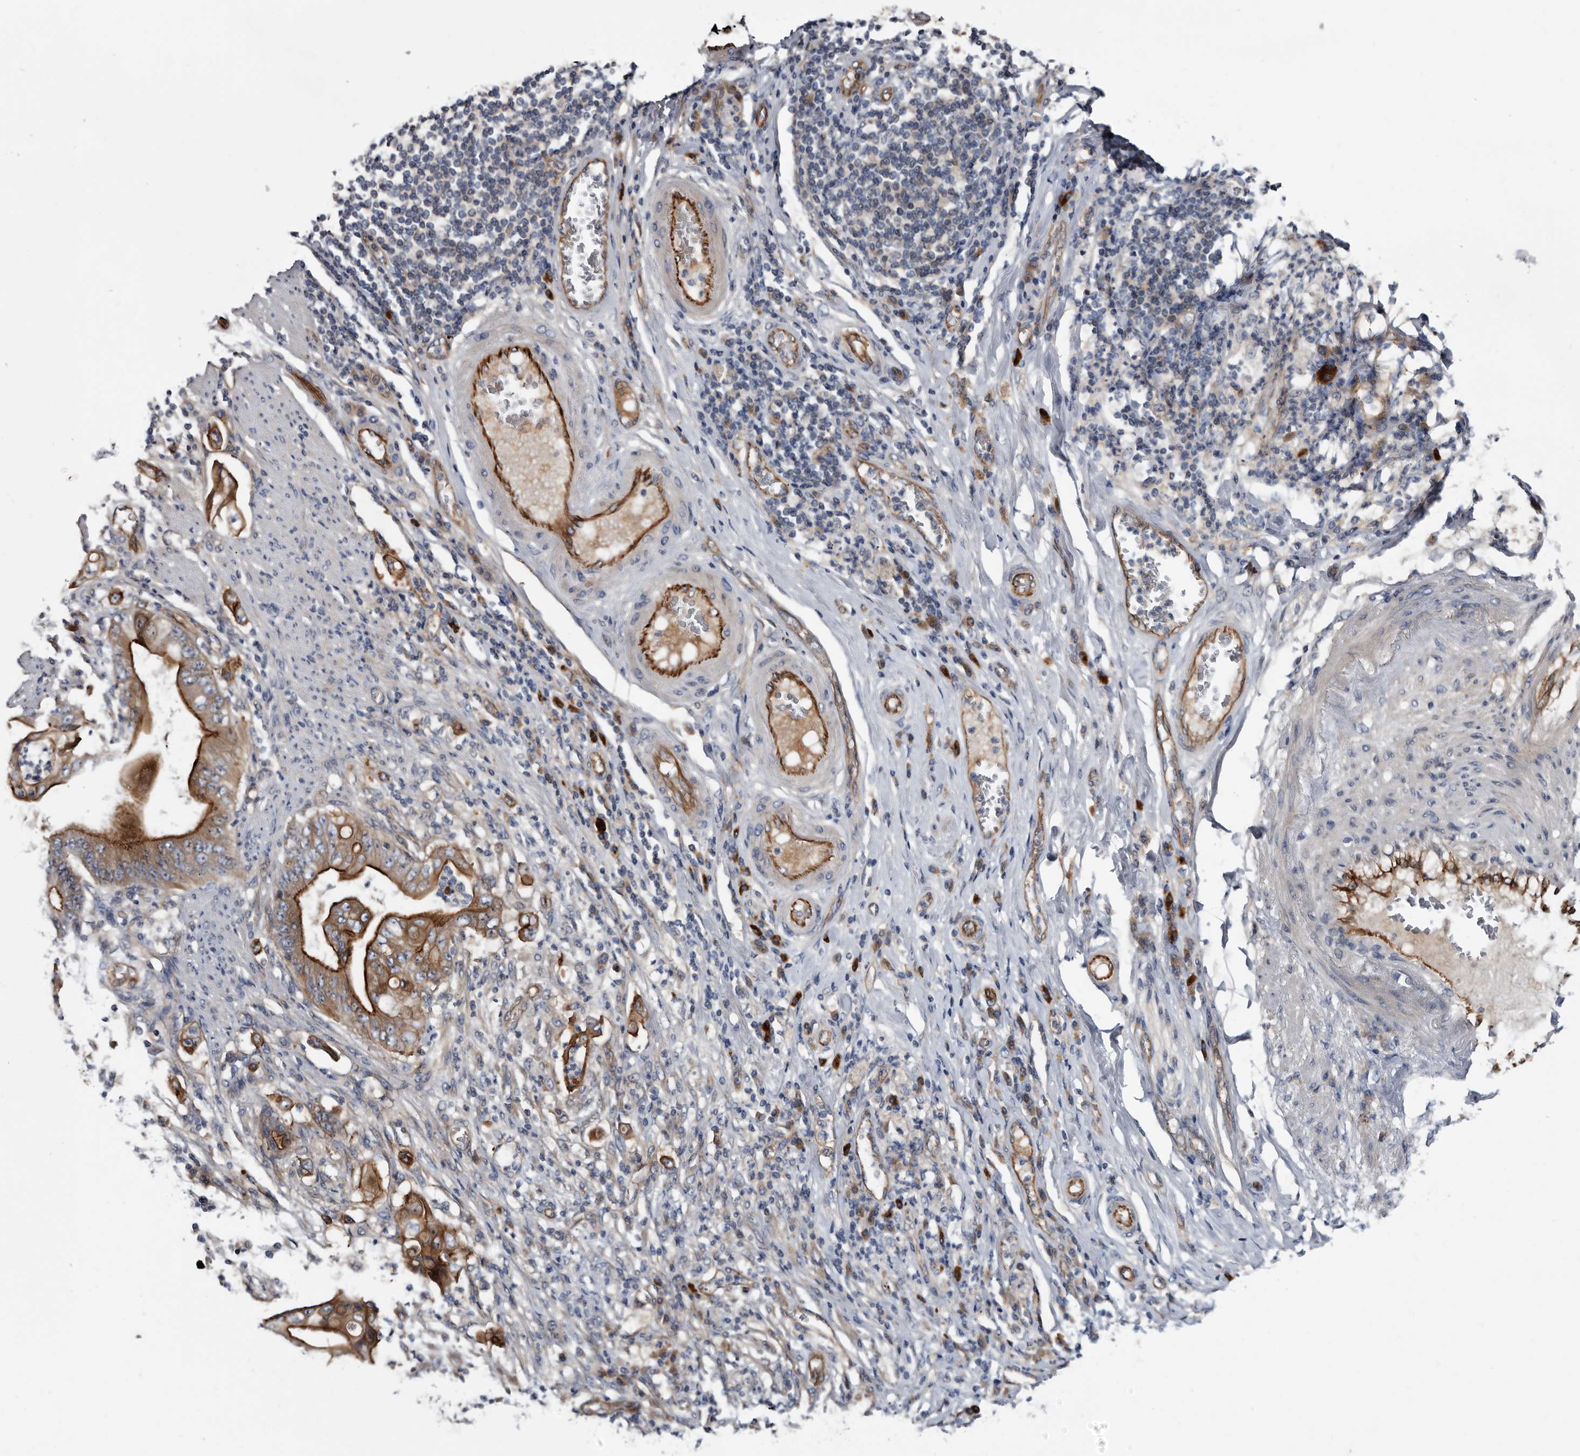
{"staining": {"intensity": "strong", "quantity": ">75%", "location": "cytoplasmic/membranous"}, "tissue": "stomach cancer", "cell_type": "Tumor cells", "image_type": "cancer", "snomed": [{"axis": "morphology", "description": "Adenocarcinoma, NOS"}, {"axis": "topography", "description": "Stomach"}], "caption": "A high amount of strong cytoplasmic/membranous staining is present in approximately >75% of tumor cells in stomach cancer (adenocarcinoma) tissue.", "gene": "TSPAN17", "patient": {"sex": "female", "age": 73}}